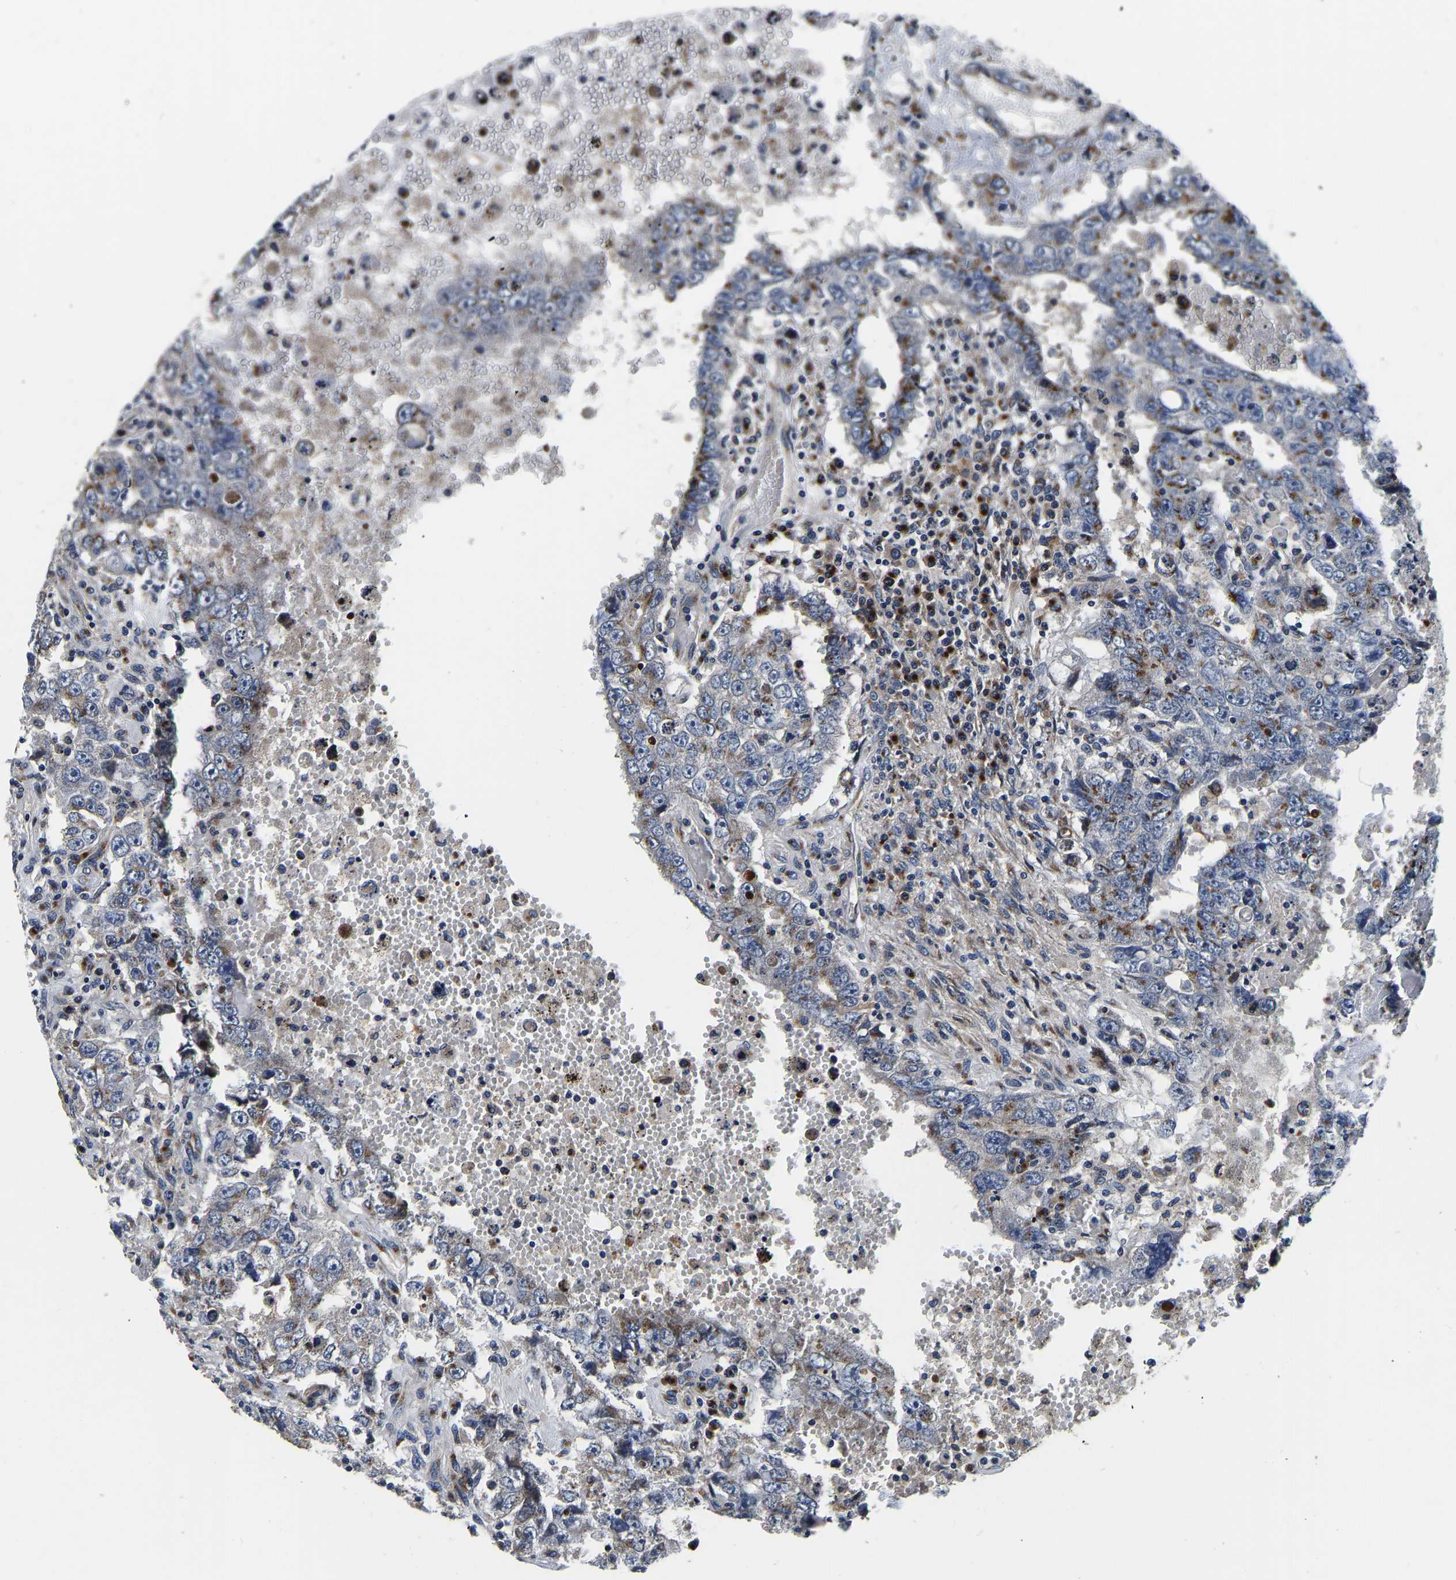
{"staining": {"intensity": "moderate", "quantity": "25%-75%", "location": "cytoplasmic/membranous"}, "tissue": "testis cancer", "cell_type": "Tumor cells", "image_type": "cancer", "snomed": [{"axis": "morphology", "description": "Carcinoma, Embryonal, NOS"}, {"axis": "topography", "description": "Testis"}], "caption": "A high-resolution image shows immunohistochemistry (IHC) staining of testis embryonal carcinoma, which exhibits moderate cytoplasmic/membranous expression in about 25%-75% of tumor cells.", "gene": "RABAC1", "patient": {"sex": "male", "age": 26}}